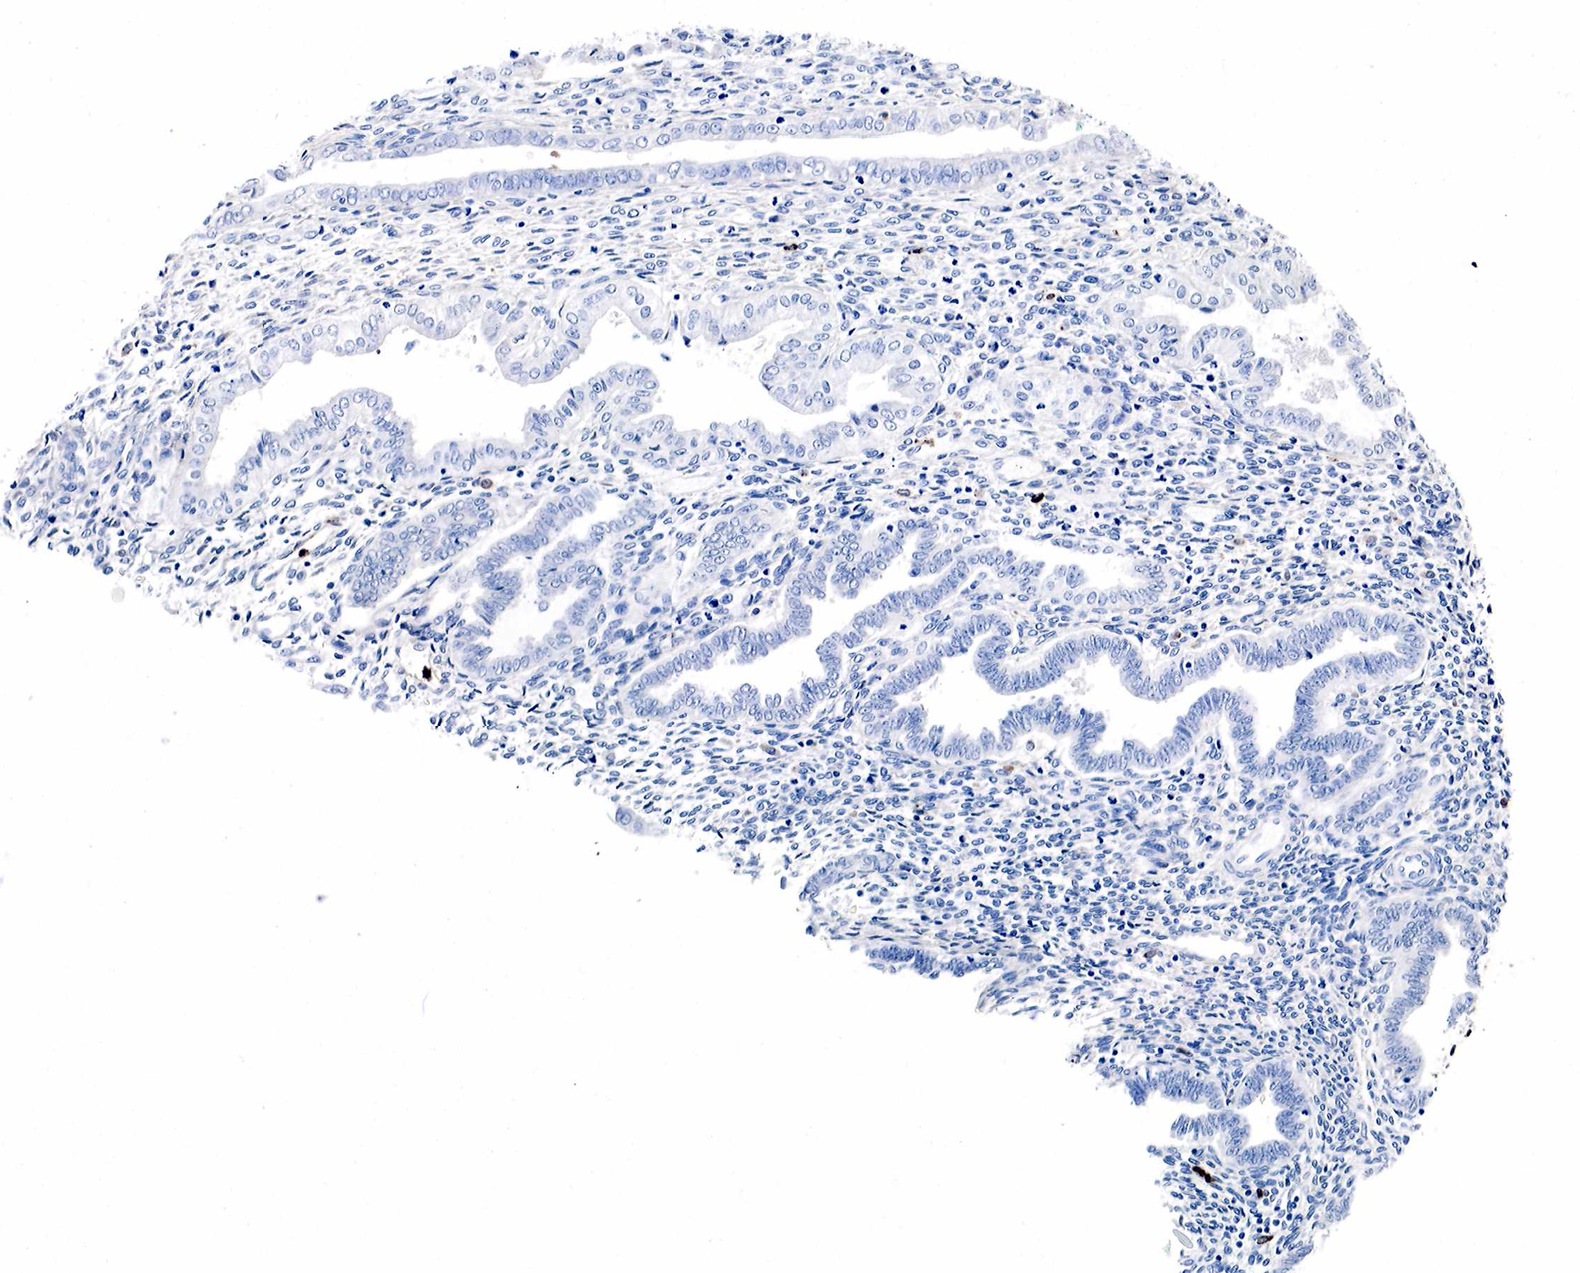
{"staining": {"intensity": "weak", "quantity": "<25%", "location": "cytoplasmic/membranous"}, "tissue": "endometrium", "cell_type": "Cells in endometrial stroma", "image_type": "normal", "snomed": [{"axis": "morphology", "description": "Normal tissue, NOS"}, {"axis": "topography", "description": "Endometrium"}], "caption": "Immunohistochemistry image of benign endometrium: human endometrium stained with DAB demonstrates no significant protein staining in cells in endometrial stroma. (Brightfield microscopy of DAB (3,3'-diaminobenzidine) IHC at high magnification).", "gene": "LYZ", "patient": {"sex": "female", "age": 36}}